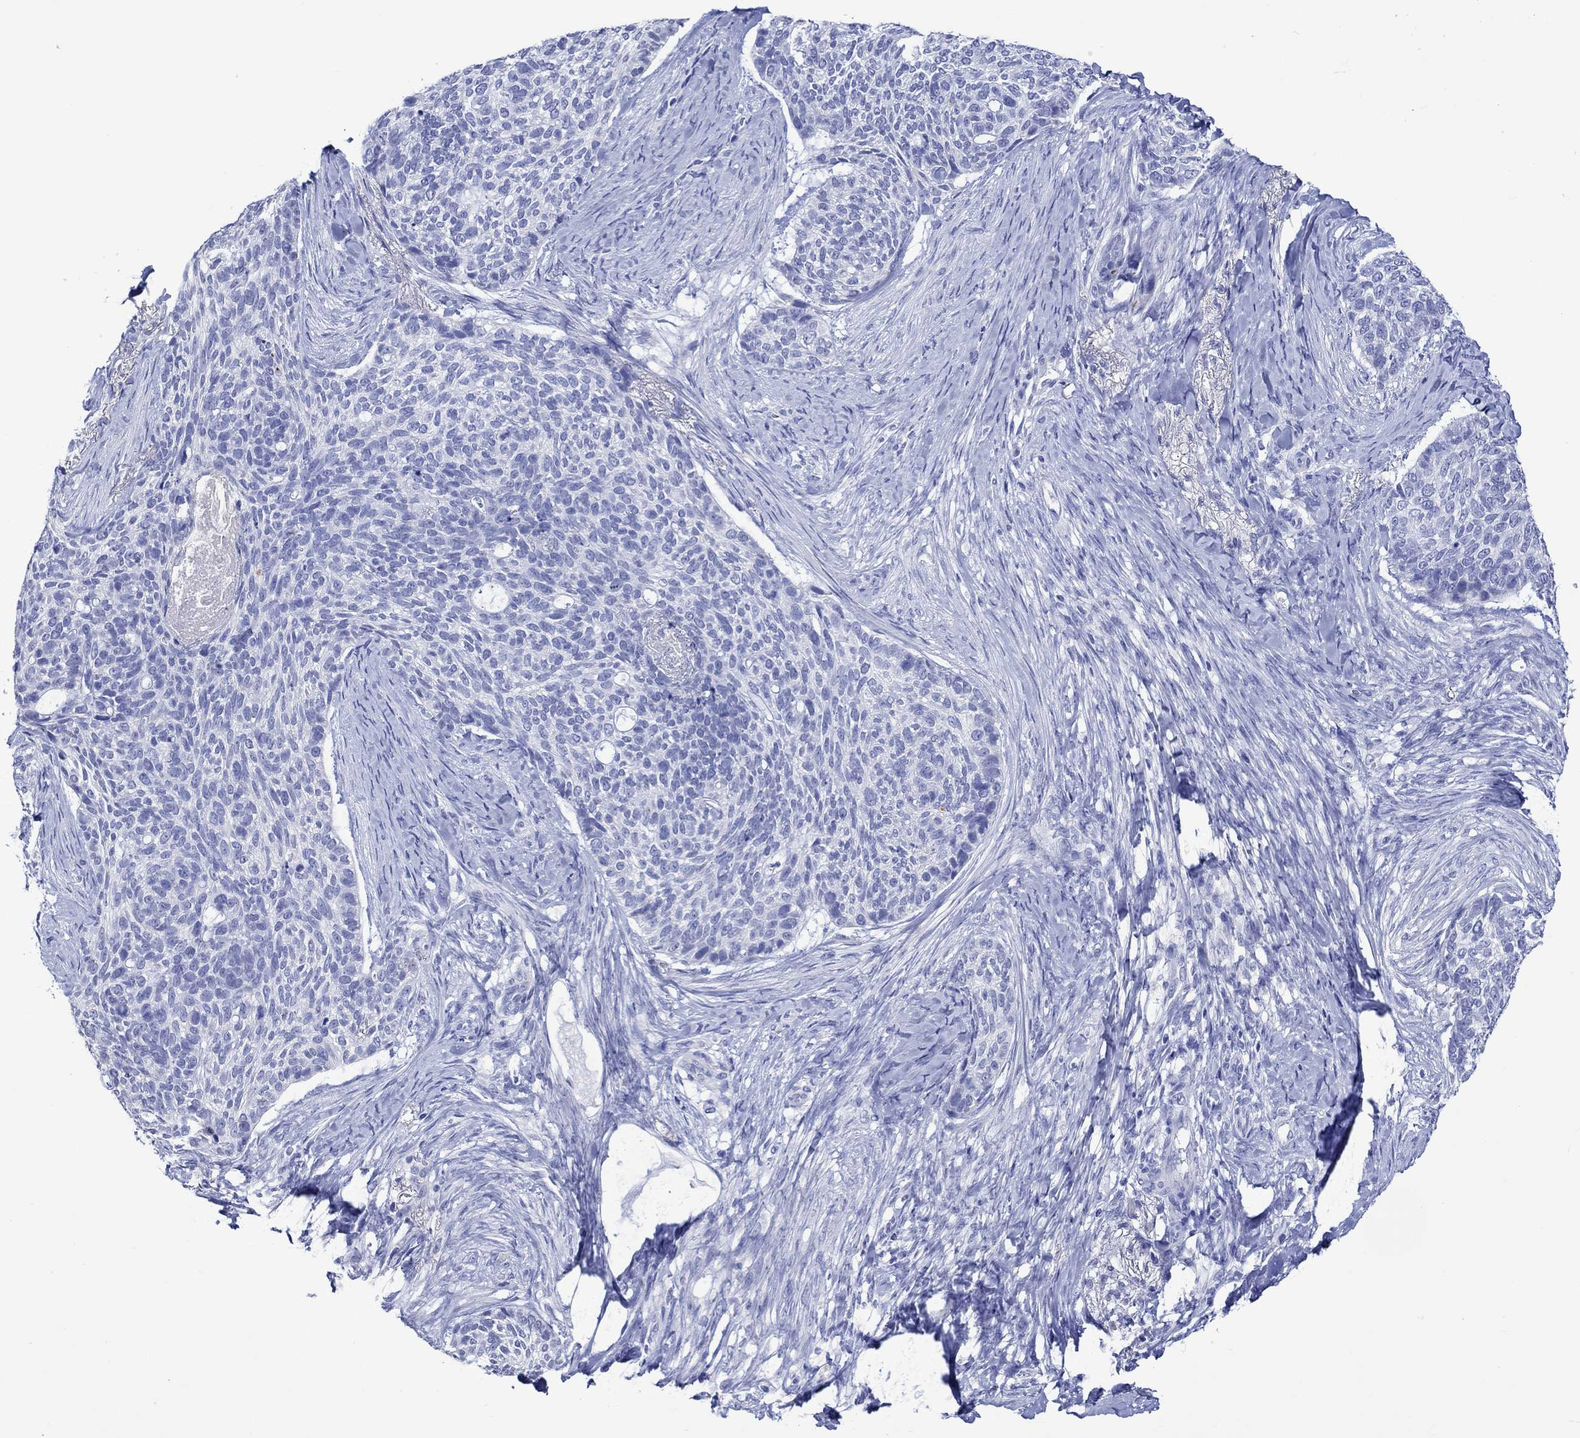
{"staining": {"intensity": "negative", "quantity": "none", "location": "none"}, "tissue": "skin cancer", "cell_type": "Tumor cells", "image_type": "cancer", "snomed": [{"axis": "morphology", "description": "Basal cell carcinoma"}, {"axis": "topography", "description": "Skin"}], "caption": "This image is of skin basal cell carcinoma stained with immunohistochemistry to label a protein in brown with the nuclei are counter-stained blue. There is no staining in tumor cells. (DAB (3,3'-diaminobenzidine) immunohistochemistry with hematoxylin counter stain).", "gene": "KLHL35", "patient": {"sex": "female", "age": 69}}